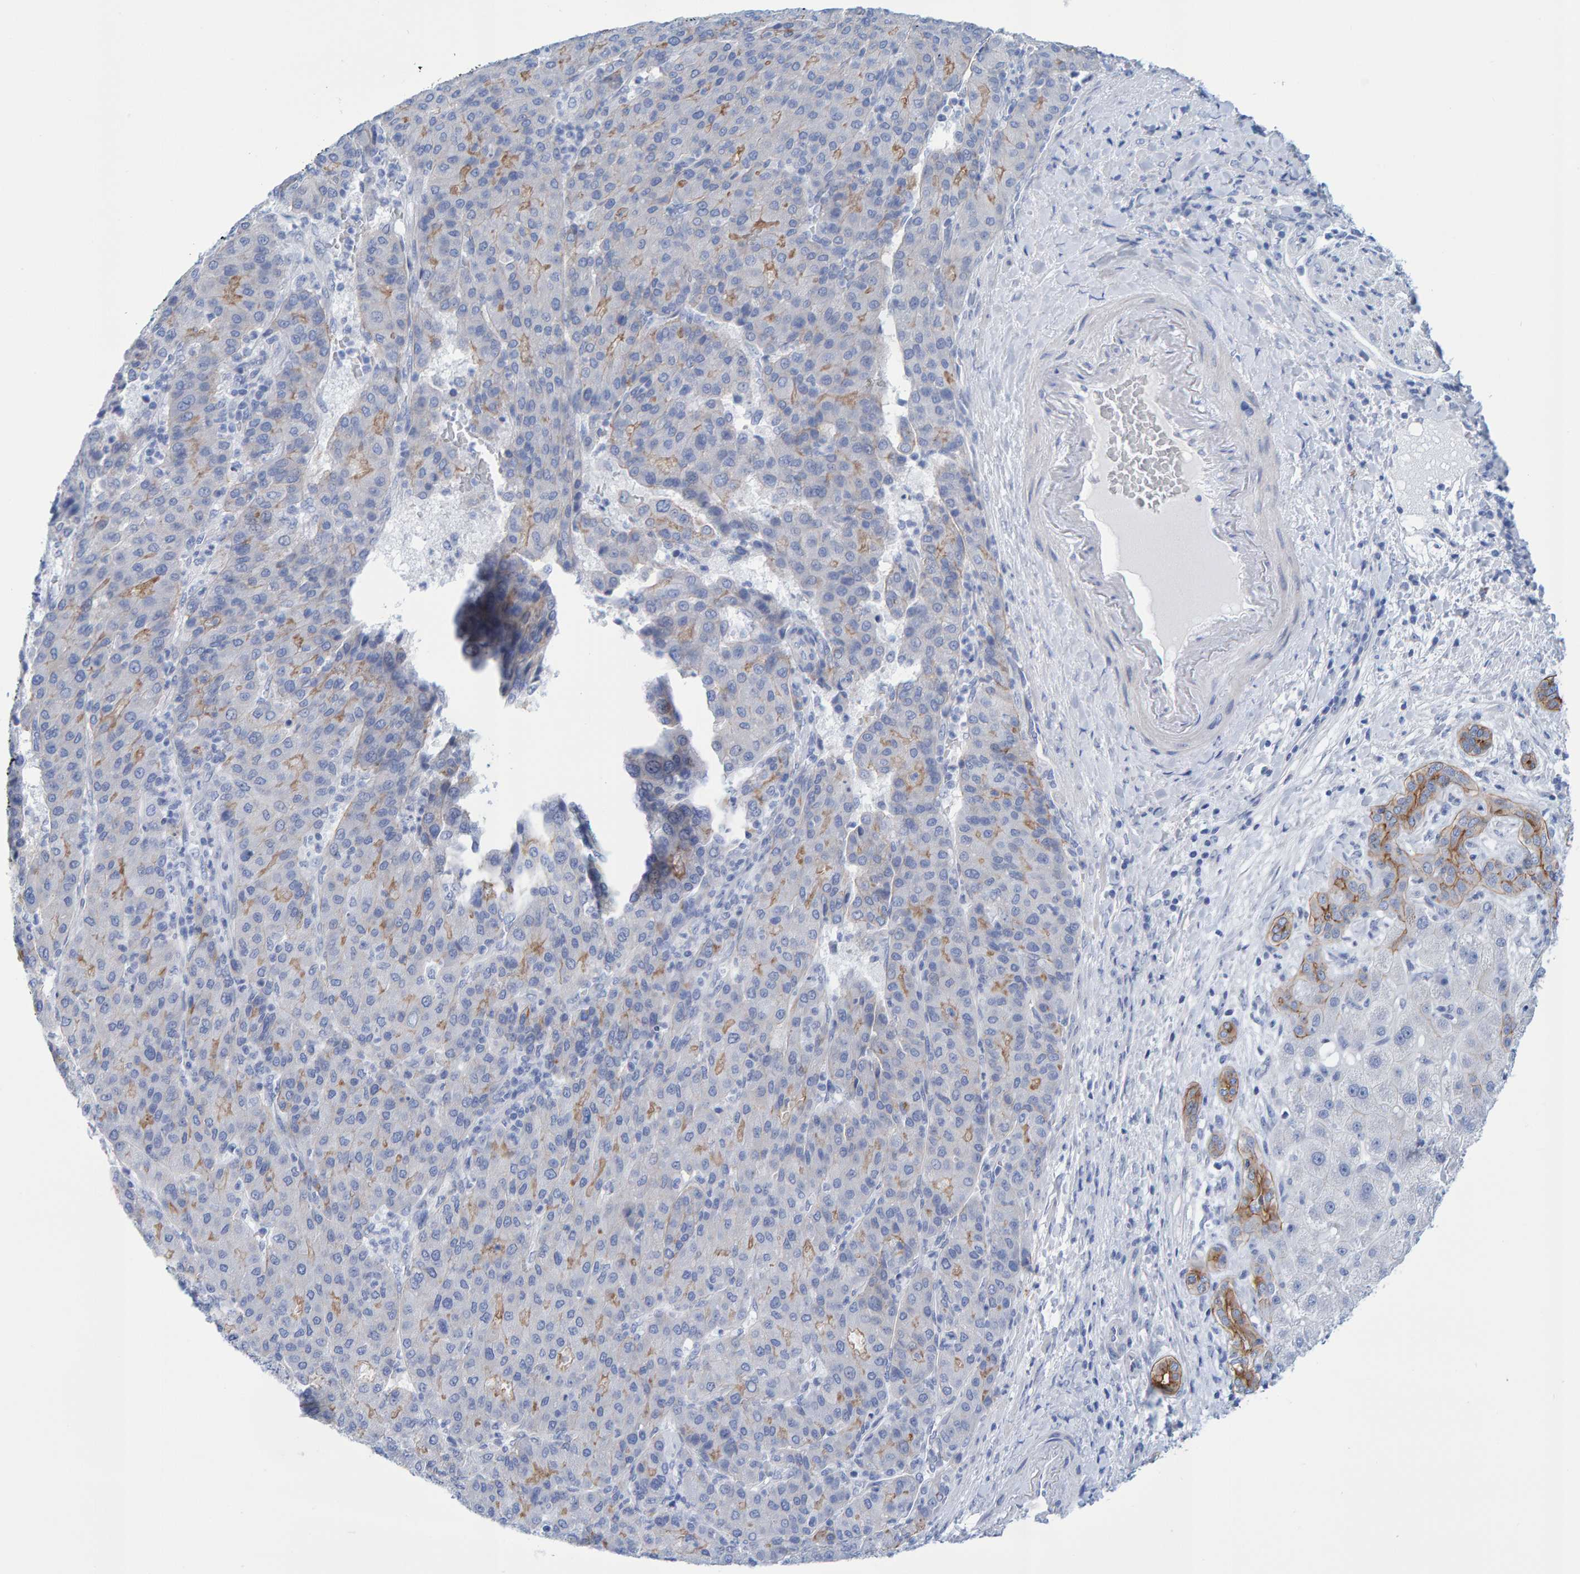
{"staining": {"intensity": "moderate", "quantity": "<25%", "location": "cytoplasmic/membranous"}, "tissue": "liver cancer", "cell_type": "Tumor cells", "image_type": "cancer", "snomed": [{"axis": "morphology", "description": "Carcinoma, Hepatocellular, NOS"}, {"axis": "topography", "description": "Liver"}], "caption": "This micrograph exhibits immunohistochemistry (IHC) staining of liver hepatocellular carcinoma, with low moderate cytoplasmic/membranous expression in approximately <25% of tumor cells.", "gene": "JAKMIP3", "patient": {"sex": "male", "age": 65}}